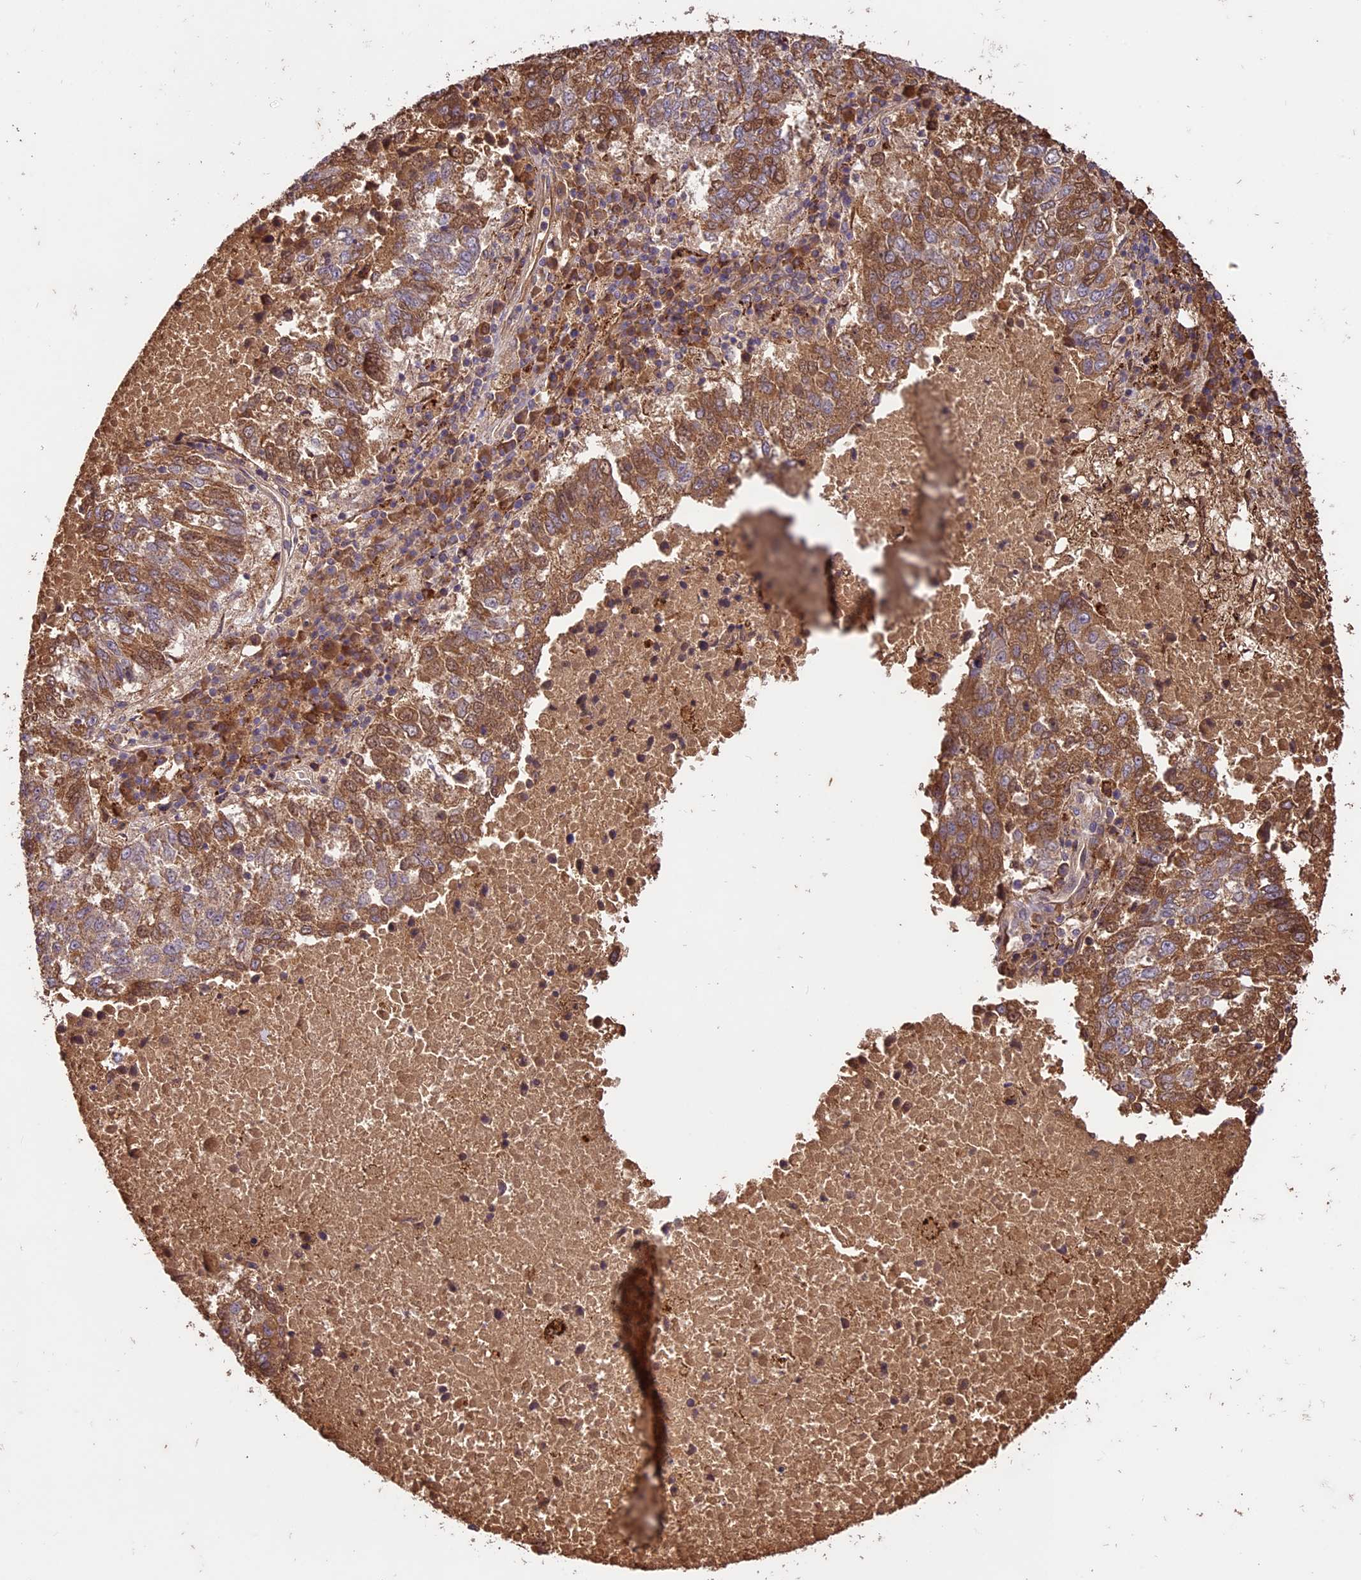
{"staining": {"intensity": "moderate", "quantity": ">75%", "location": "cytoplasmic/membranous"}, "tissue": "lung cancer", "cell_type": "Tumor cells", "image_type": "cancer", "snomed": [{"axis": "morphology", "description": "Squamous cell carcinoma, NOS"}, {"axis": "topography", "description": "Lung"}], "caption": "IHC image of neoplastic tissue: squamous cell carcinoma (lung) stained using immunohistochemistry reveals medium levels of moderate protein expression localized specifically in the cytoplasmic/membranous of tumor cells, appearing as a cytoplasmic/membranous brown color.", "gene": "CRLF1", "patient": {"sex": "male", "age": 73}}